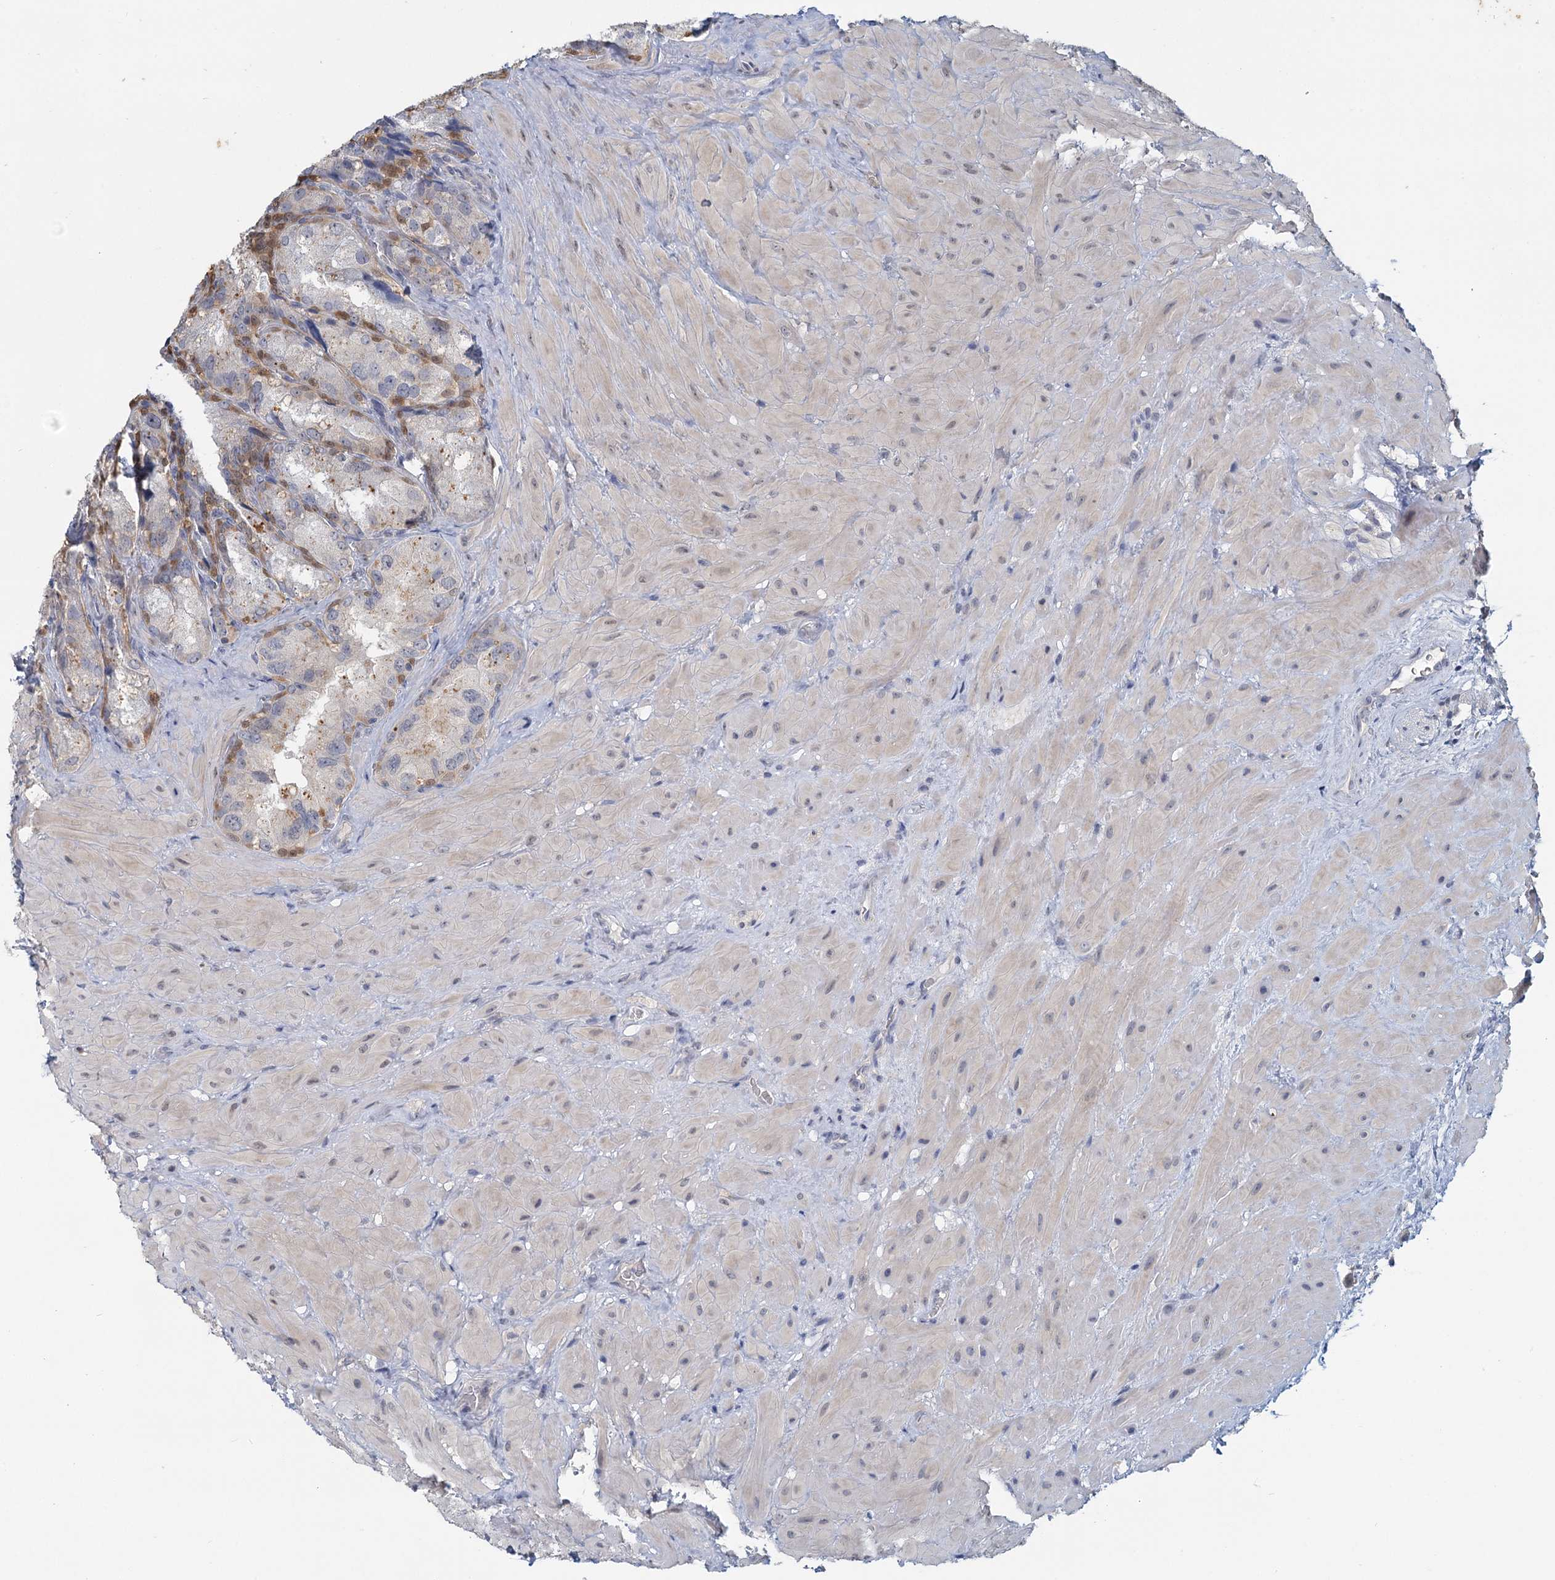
{"staining": {"intensity": "moderate", "quantity": "25%-75%", "location": "nuclear"}, "tissue": "seminal vesicle", "cell_type": "Glandular cells", "image_type": "normal", "snomed": [{"axis": "morphology", "description": "Normal tissue, NOS"}, {"axis": "topography", "description": "Seminal veicle"}], "caption": "A micrograph showing moderate nuclear staining in approximately 25%-75% of glandular cells in normal seminal vesicle, as visualized by brown immunohistochemical staining.", "gene": "MYO7B", "patient": {"sex": "male", "age": 62}}